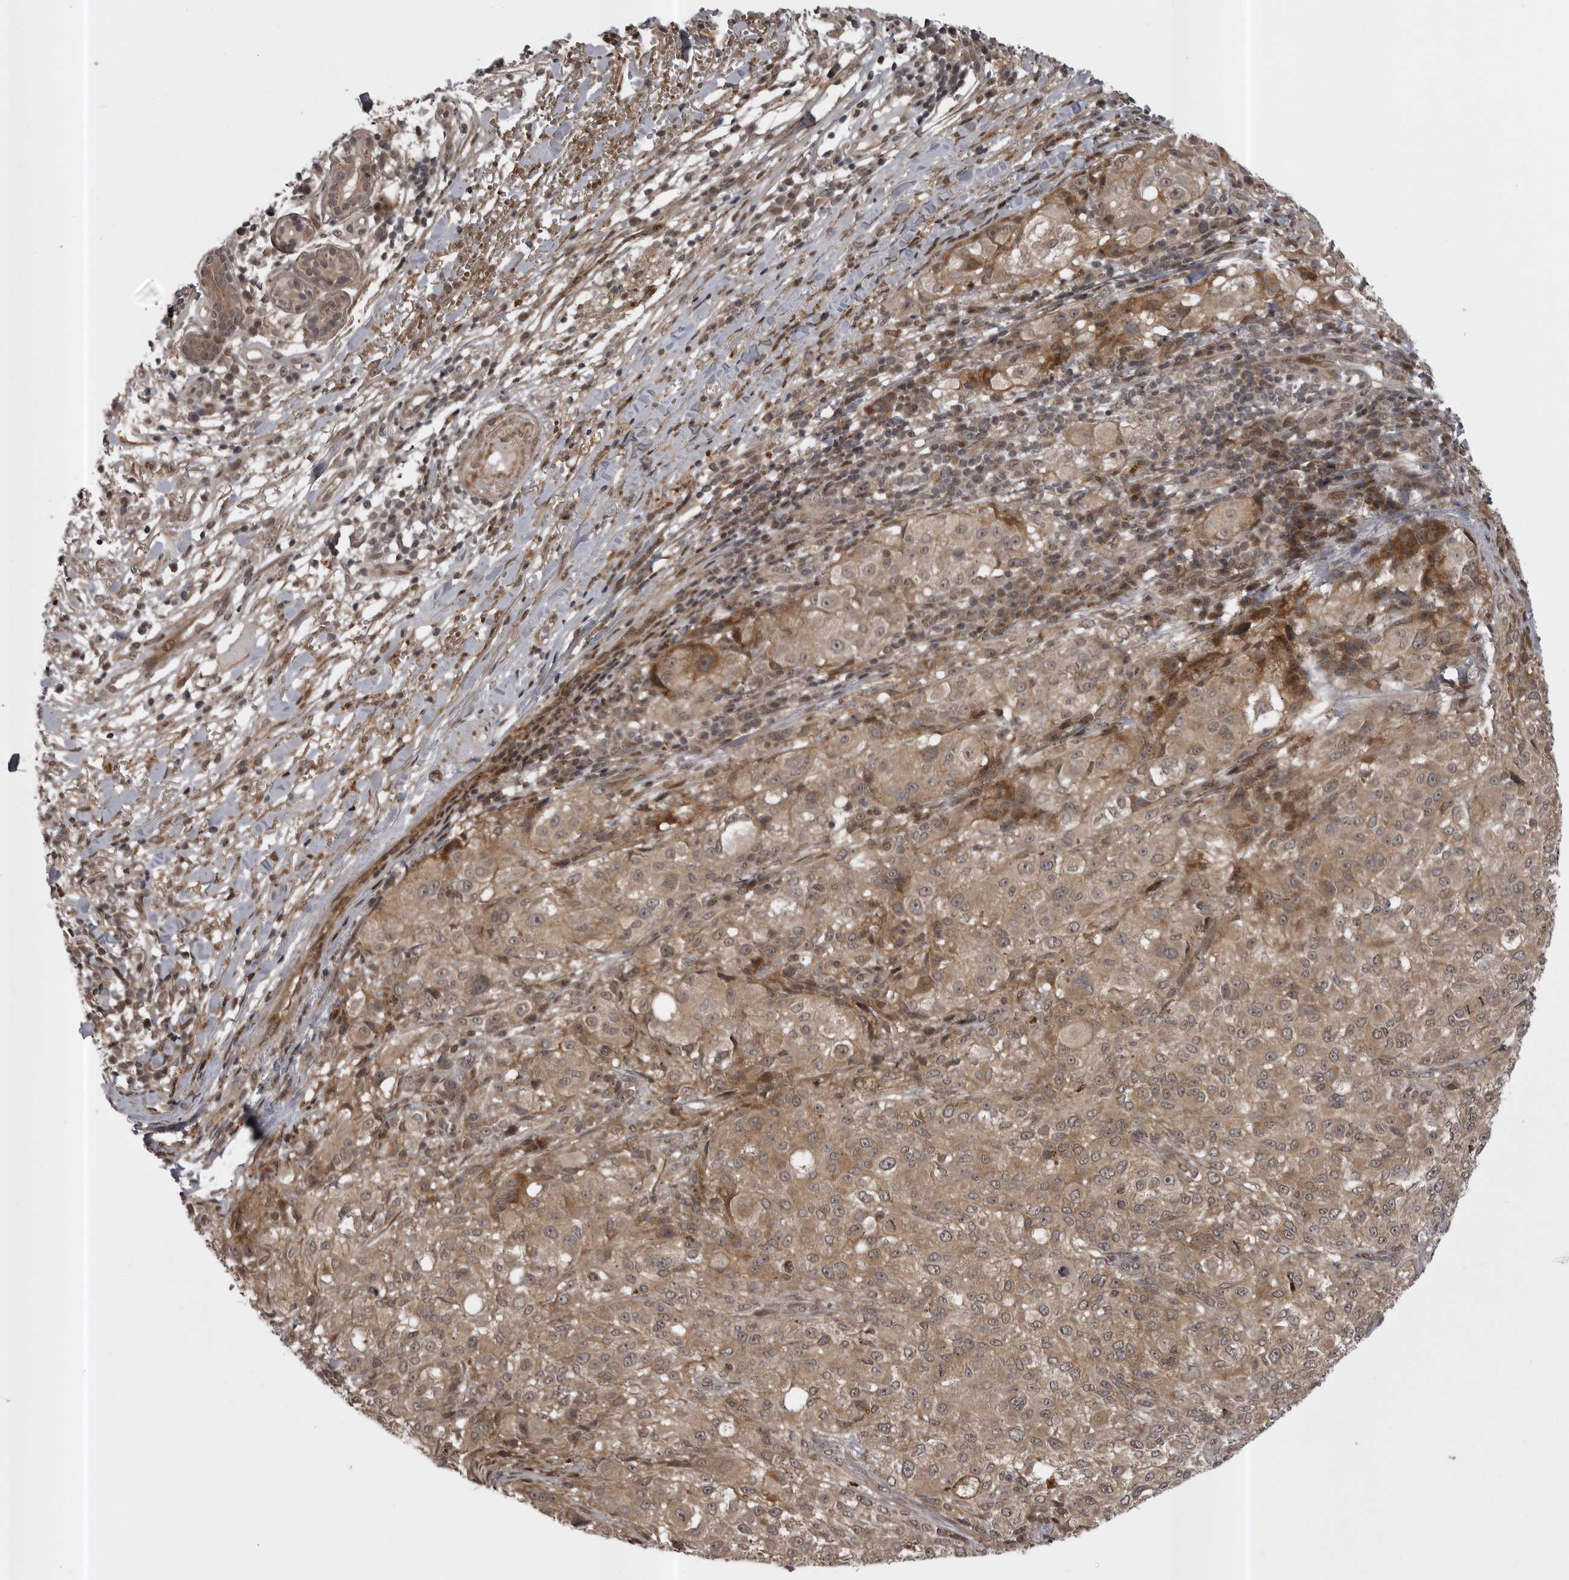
{"staining": {"intensity": "moderate", "quantity": ">75%", "location": "cytoplasmic/membranous"}, "tissue": "melanoma", "cell_type": "Tumor cells", "image_type": "cancer", "snomed": [{"axis": "morphology", "description": "Necrosis, NOS"}, {"axis": "morphology", "description": "Malignant melanoma, NOS"}, {"axis": "topography", "description": "Skin"}], "caption": "A brown stain labels moderate cytoplasmic/membranous expression of a protein in melanoma tumor cells.", "gene": "SNX16", "patient": {"sex": "female", "age": 87}}